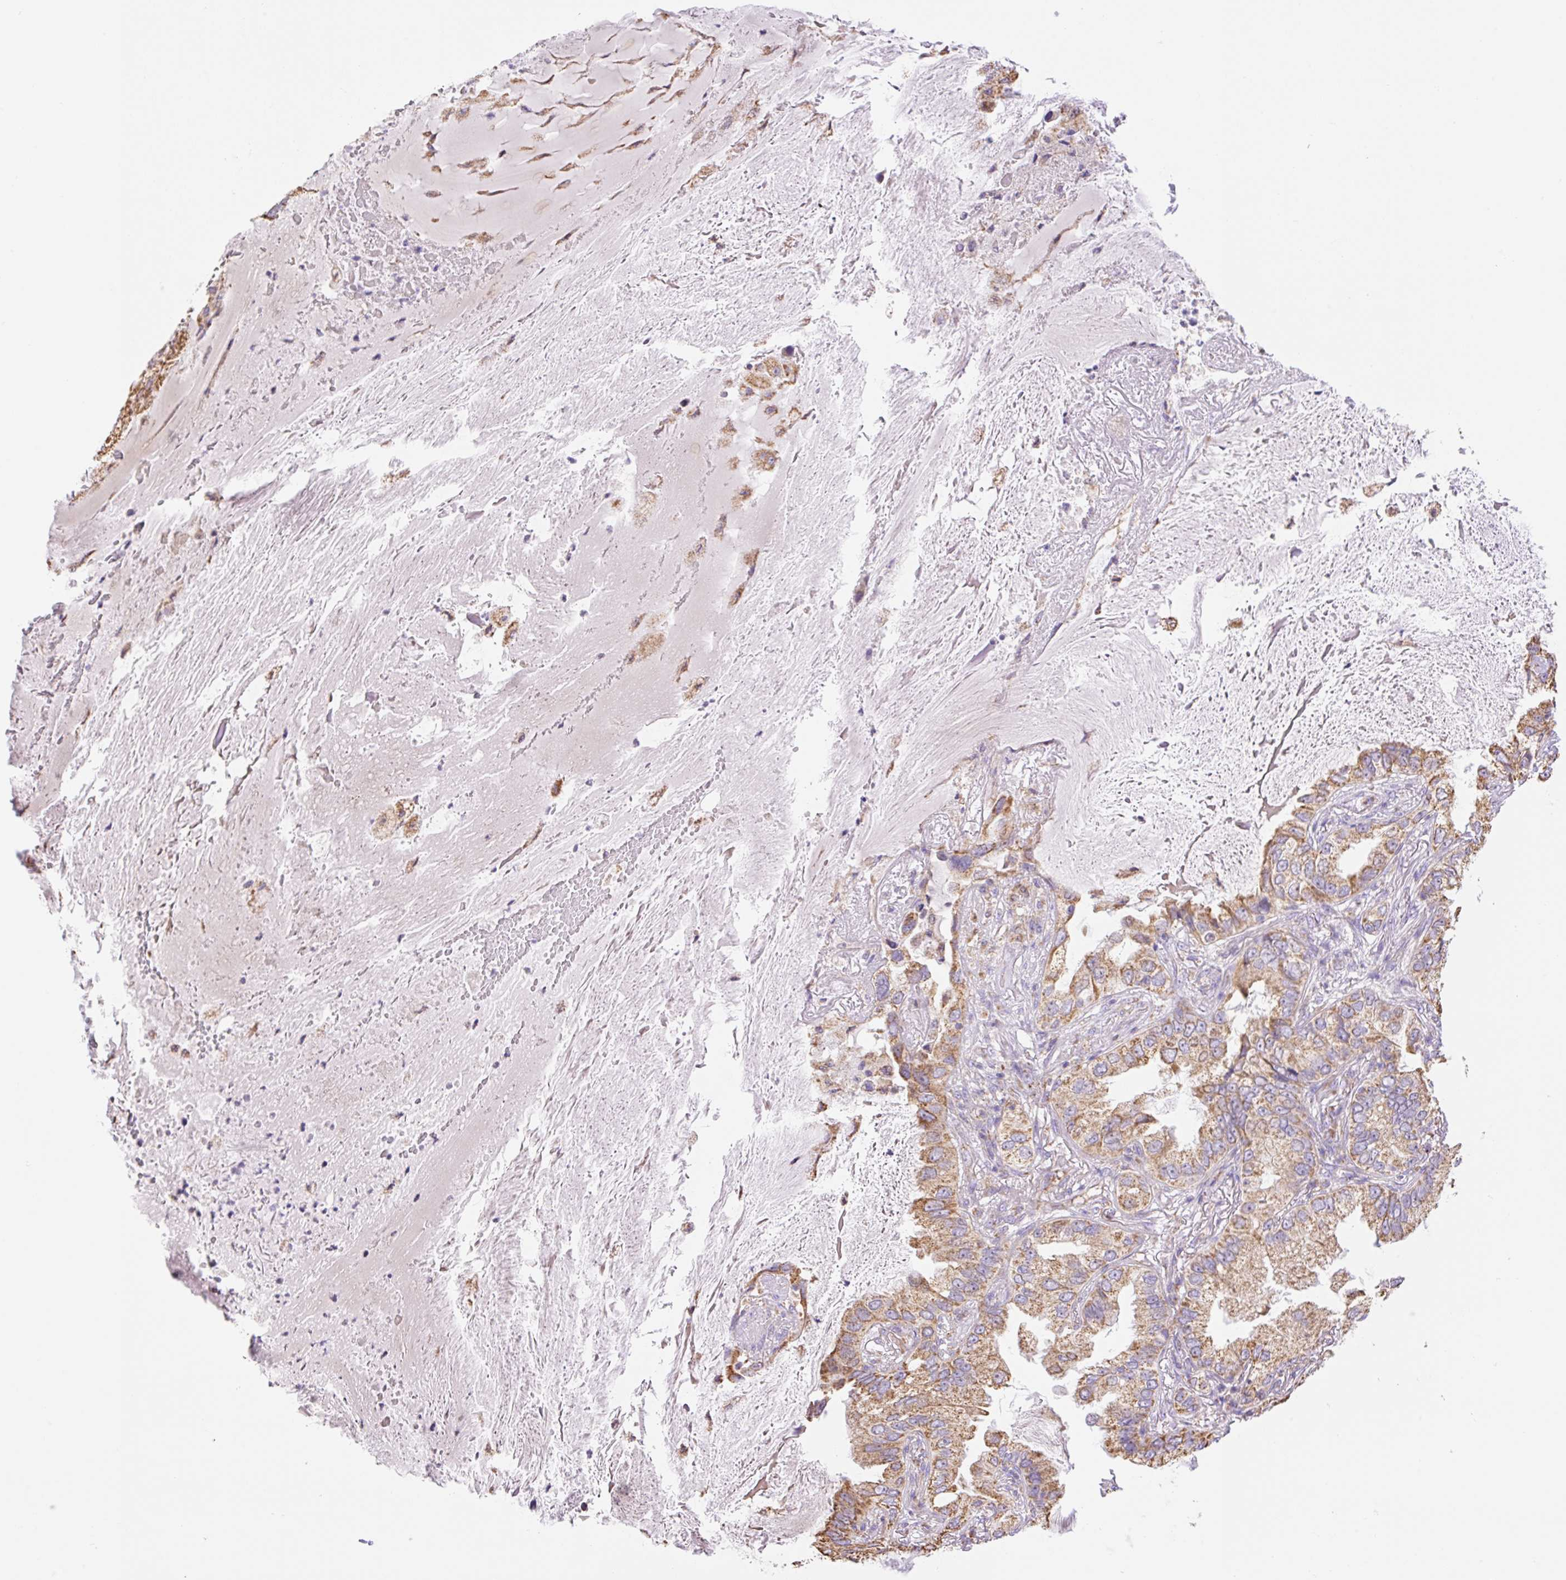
{"staining": {"intensity": "moderate", "quantity": ">75%", "location": "cytoplasmic/membranous"}, "tissue": "lung cancer", "cell_type": "Tumor cells", "image_type": "cancer", "snomed": [{"axis": "morphology", "description": "Adenocarcinoma, NOS"}, {"axis": "topography", "description": "Lung"}], "caption": "A photomicrograph of human lung cancer (adenocarcinoma) stained for a protein reveals moderate cytoplasmic/membranous brown staining in tumor cells.", "gene": "ESAM", "patient": {"sex": "female", "age": 69}}